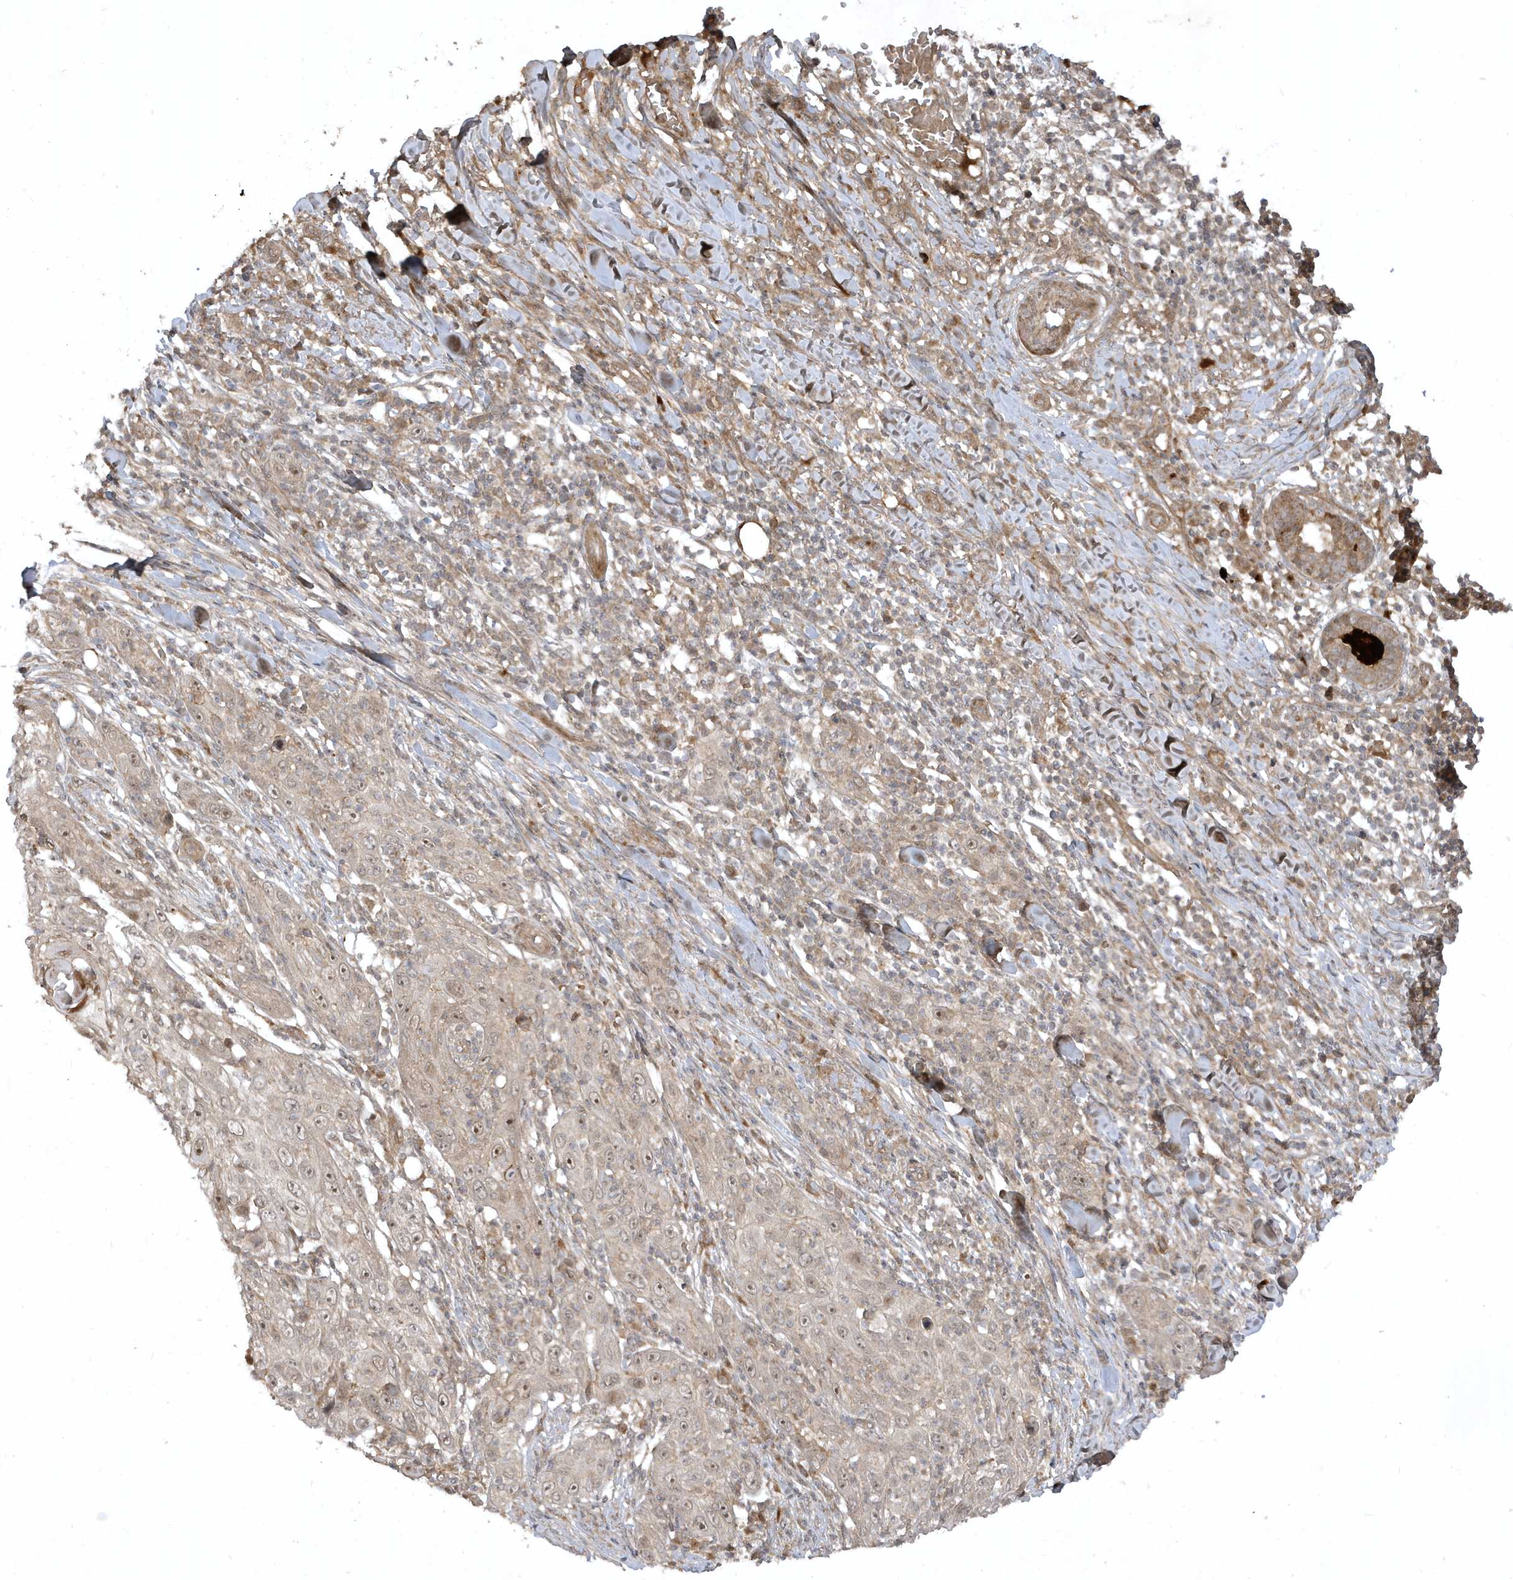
{"staining": {"intensity": "weak", "quantity": "25%-75%", "location": "nuclear"}, "tissue": "skin cancer", "cell_type": "Tumor cells", "image_type": "cancer", "snomed": [{"axis": "morphology", "description": "Squamous cell carcinoma, NOS"}, {"axis": "topography", "description": "Skin"}], "caption": "Skin cancer (squamous cell carcinoma) stained for a protein exhibits weak nuclear positivity in tumor cells.", "gene": "FAM83C", "patient": {"sex": "female", "age": 88}}